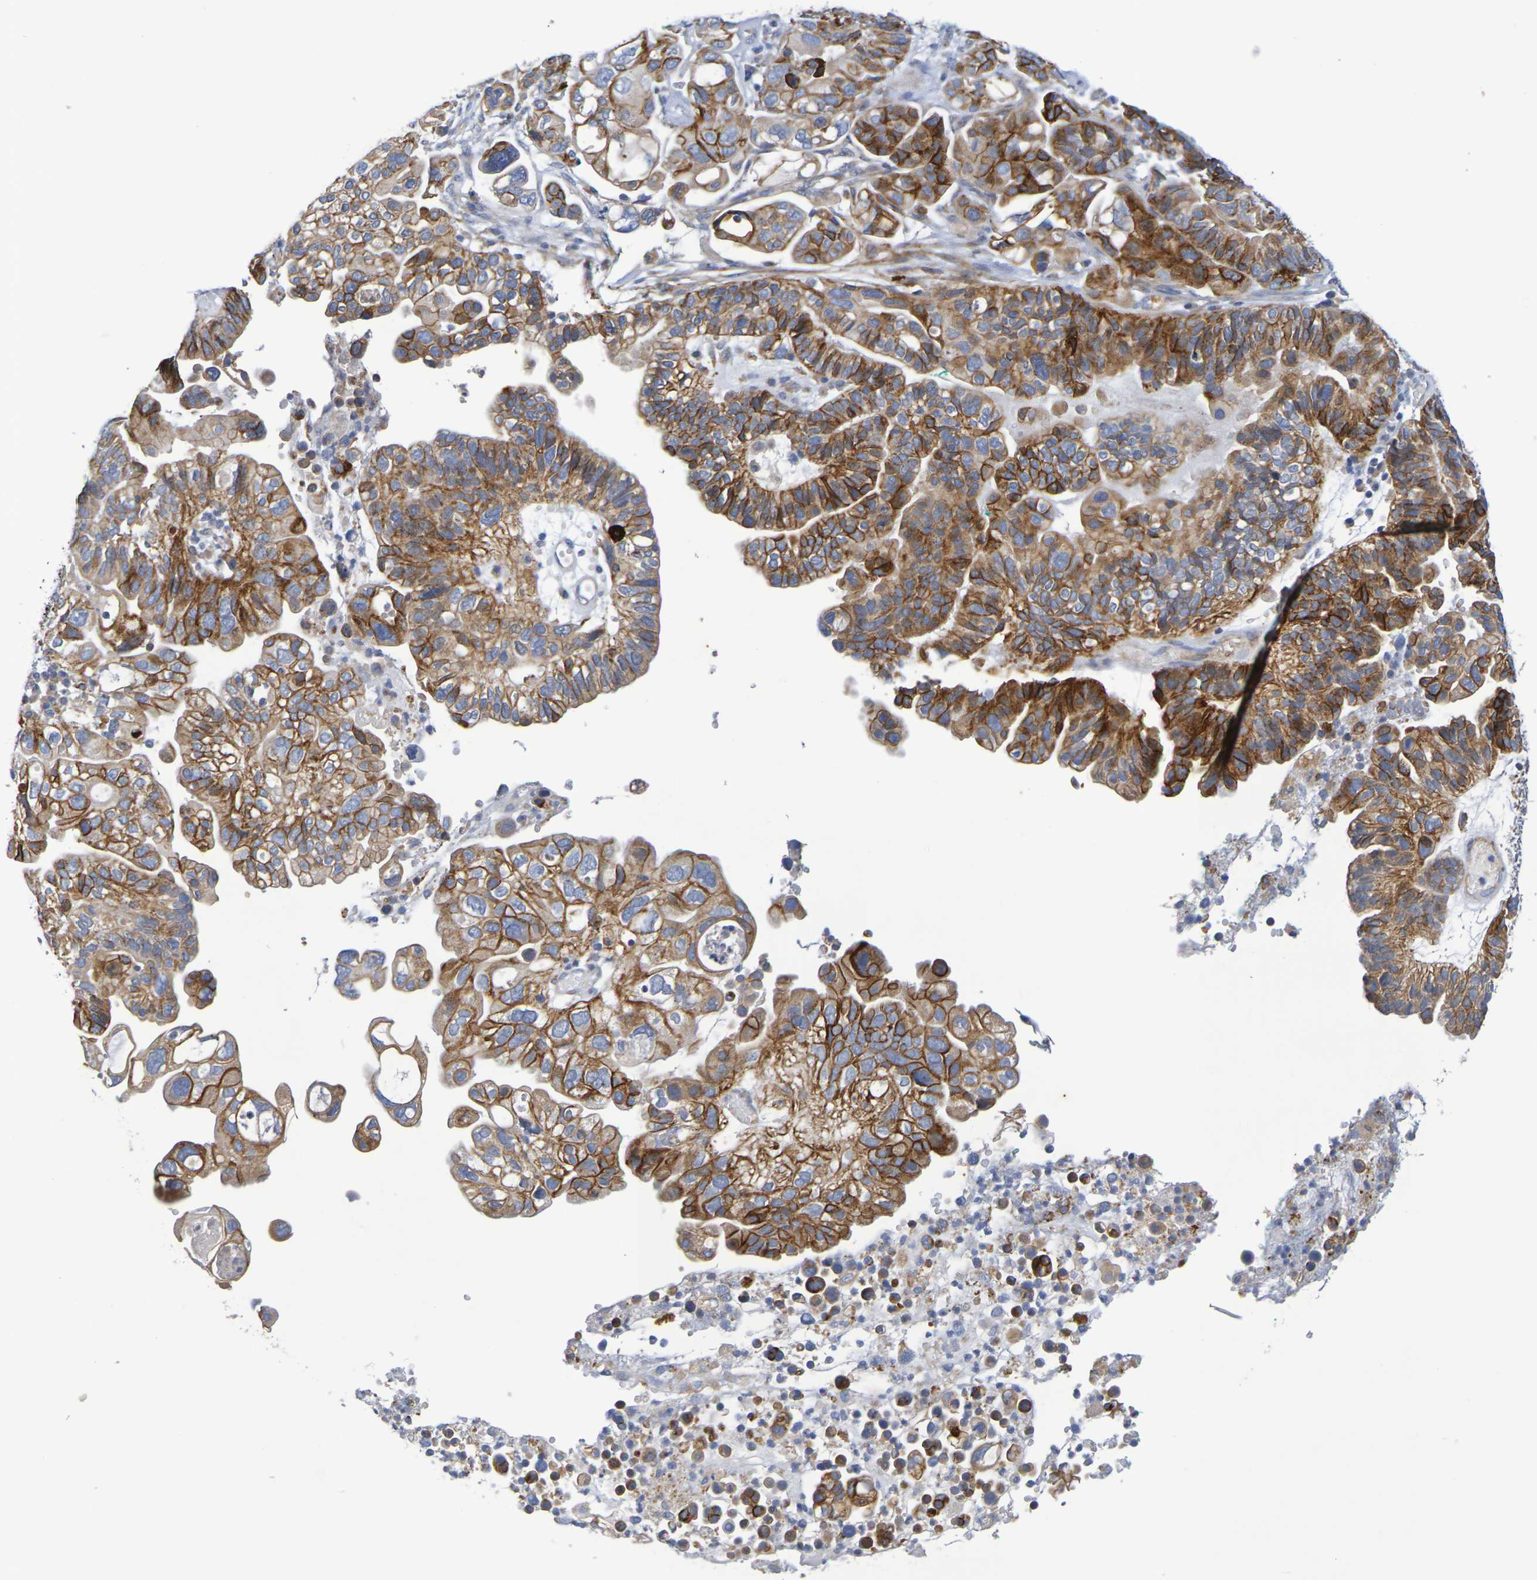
{"staining": {"intensity": "strong", "quantity": ">75%", "location": "cytoplasmic/membranous"}, "tissue": "ovarian cancer", "cell_type": "Tumor cells", "image_type": "cancer", "snomed": [{"axis": "morphology", "description": "Cystadenocarcinoma, serous, NOS"}, {"axis": "topography", "description": "Ovary"}], "caption": "Strong cytoplasmic/membranous positivity for a protein is seen in about >75% of tumor cells of ovarian cancer using immunohistochemistry.", "gene": "SDC4", "patient": {"sex": "female", "age": 56}}